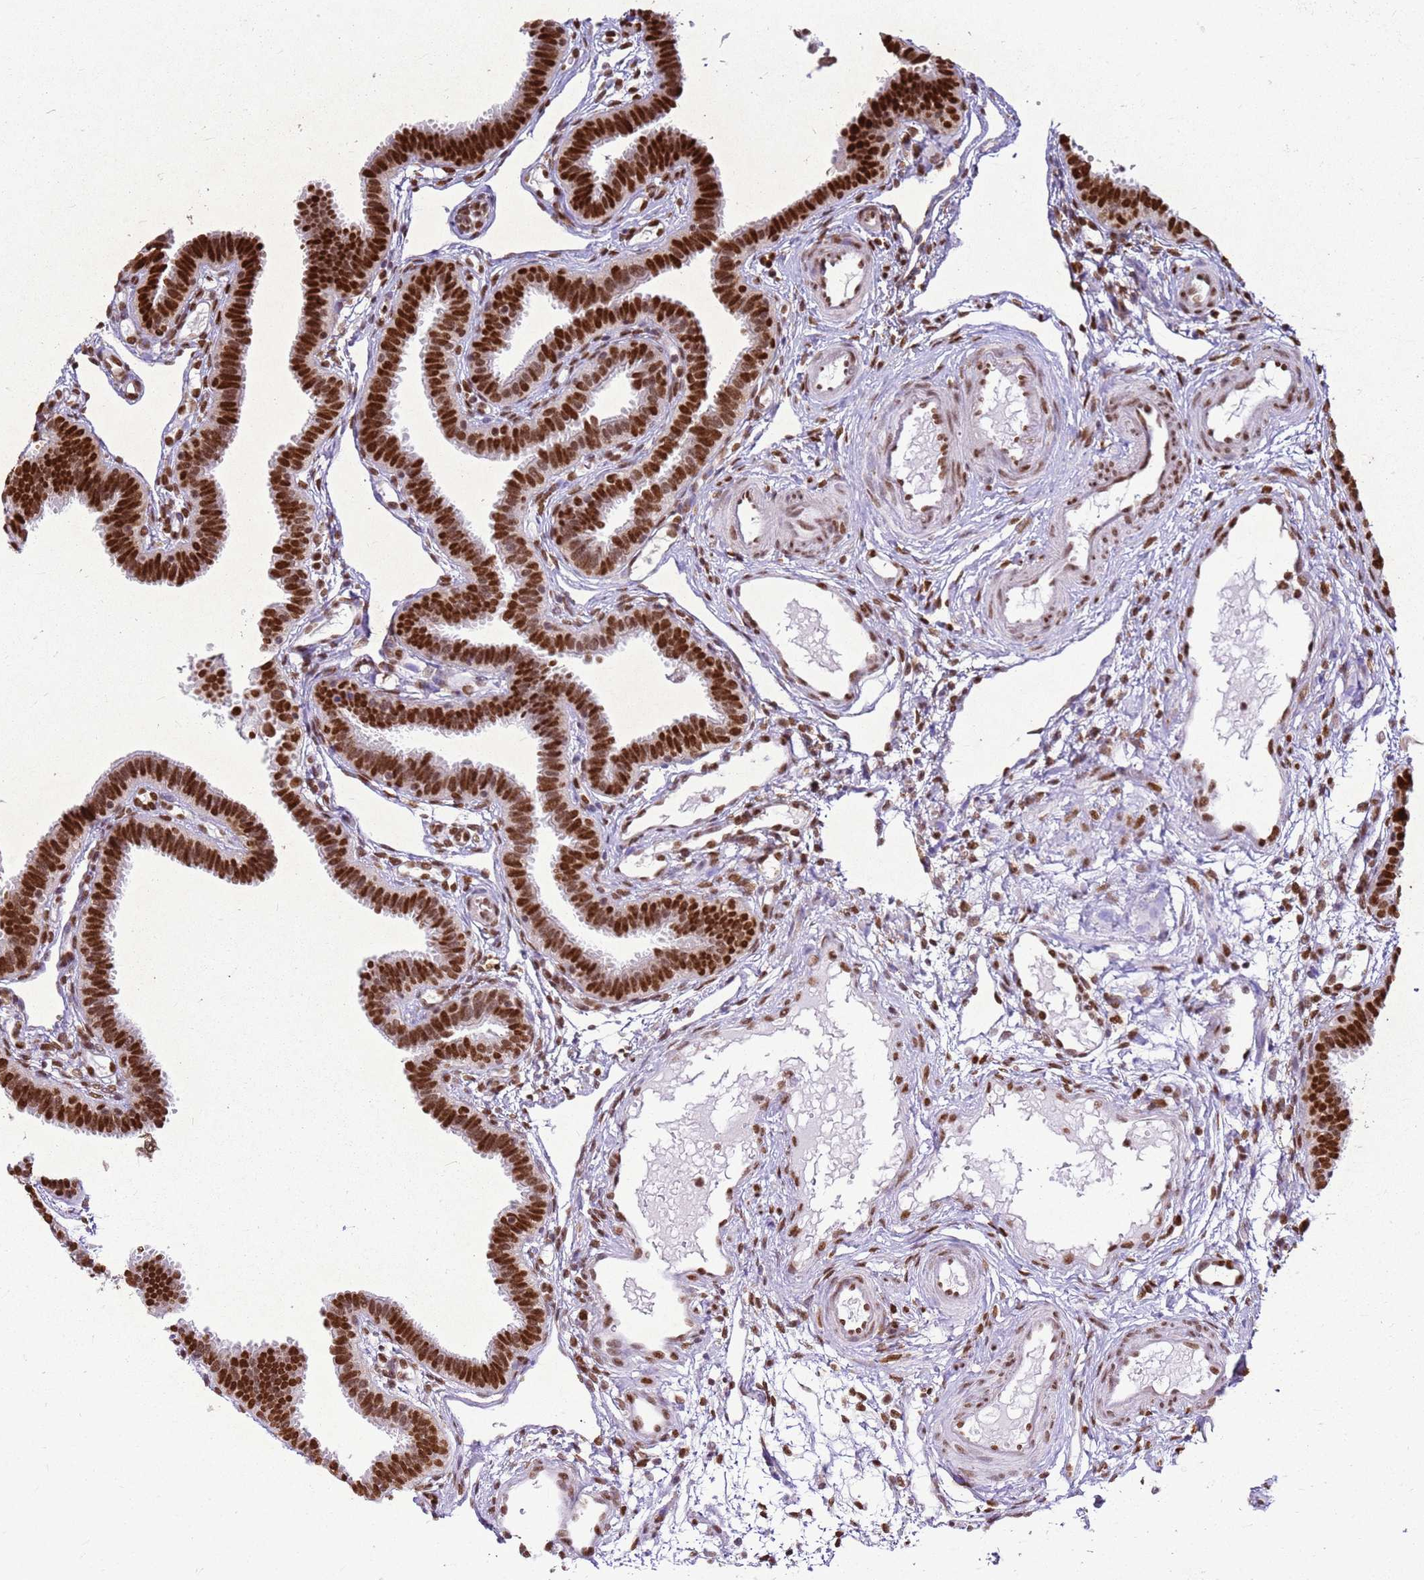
{"staining": {"intensity": "strong", "quantity": ">75%", "location": "nuclear"}, "tissue": "fallopian tube", "cell_type": "Glandular cells", "image_type": "normal", "snomed": [{"axis": "morphology", "description": "Normal tissue, NOS"}, {"axis": "topography", "description": "Fallopian tube"}], "caption": "Protein expression analysis of unremarkable human fallopian tube reveals strong nuclear expression in approximately >75% of glandular cells.", "gene": "APEX1", "patient": {"sex": "female", "age": 37}}